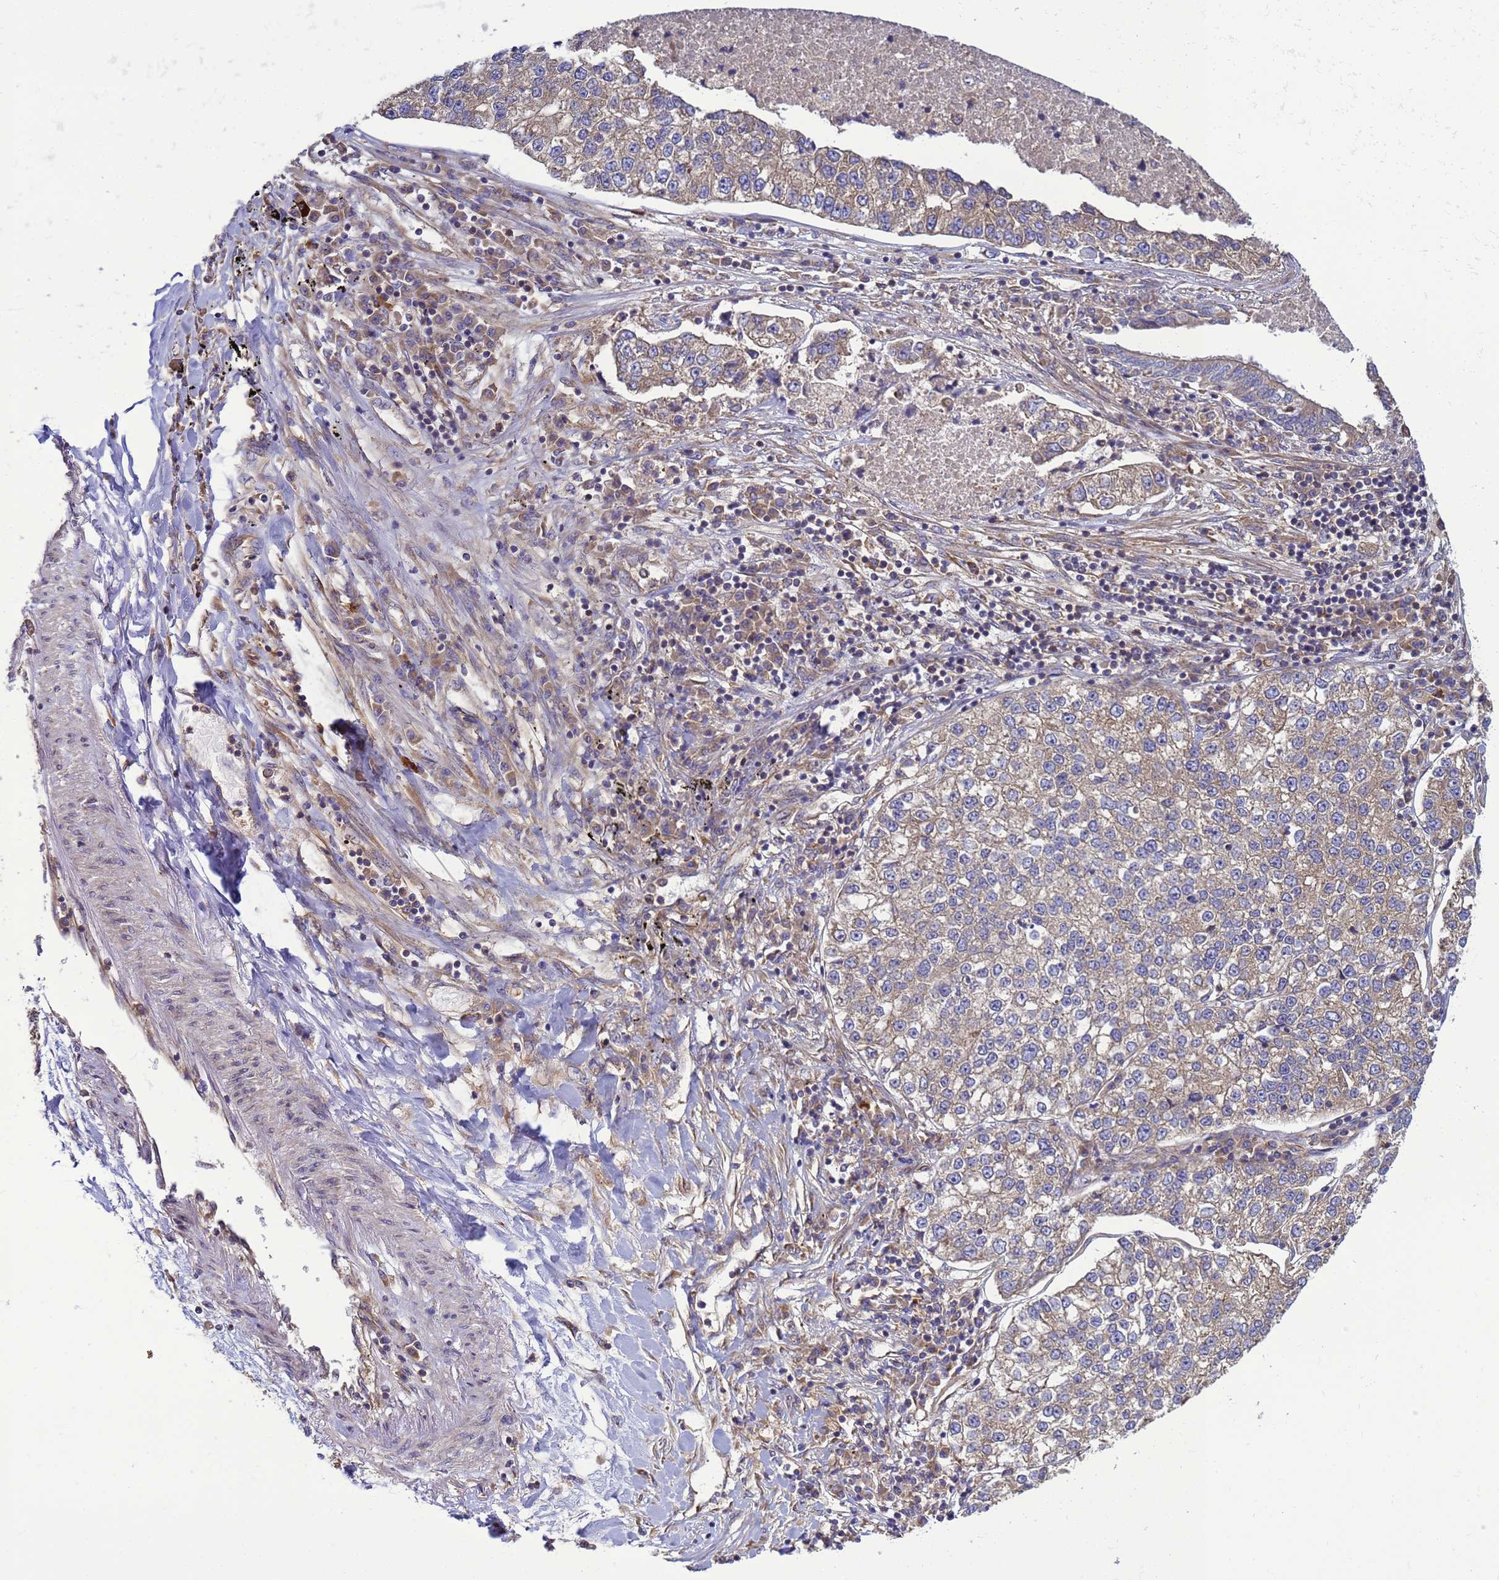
{"staining": {"intensity": "moderate", "quantity": ">75%", "location": "cytoplasmic/membranous"}, "tissue": "lung cancer", "cell_type": "Tumor cells", "image_type": "cancer", "snomed": [{"axis": "morphology", "description": "Adenocarcinoma, NOS"}, {"axis": "topography", "description": "Lung"}], "caption": "A brown stain highlights moderate cytoplasmic/membranous positivity of a protein in human lung adenocarcinoma tumor cells. The staining was performed using DAB to visualize the protein expression in brown, while the nuclei were stained in blue with hematoxylin (Magnification: 20x).", "gene": "BECN1", "patient": {"sex": "male", "age": 49}}